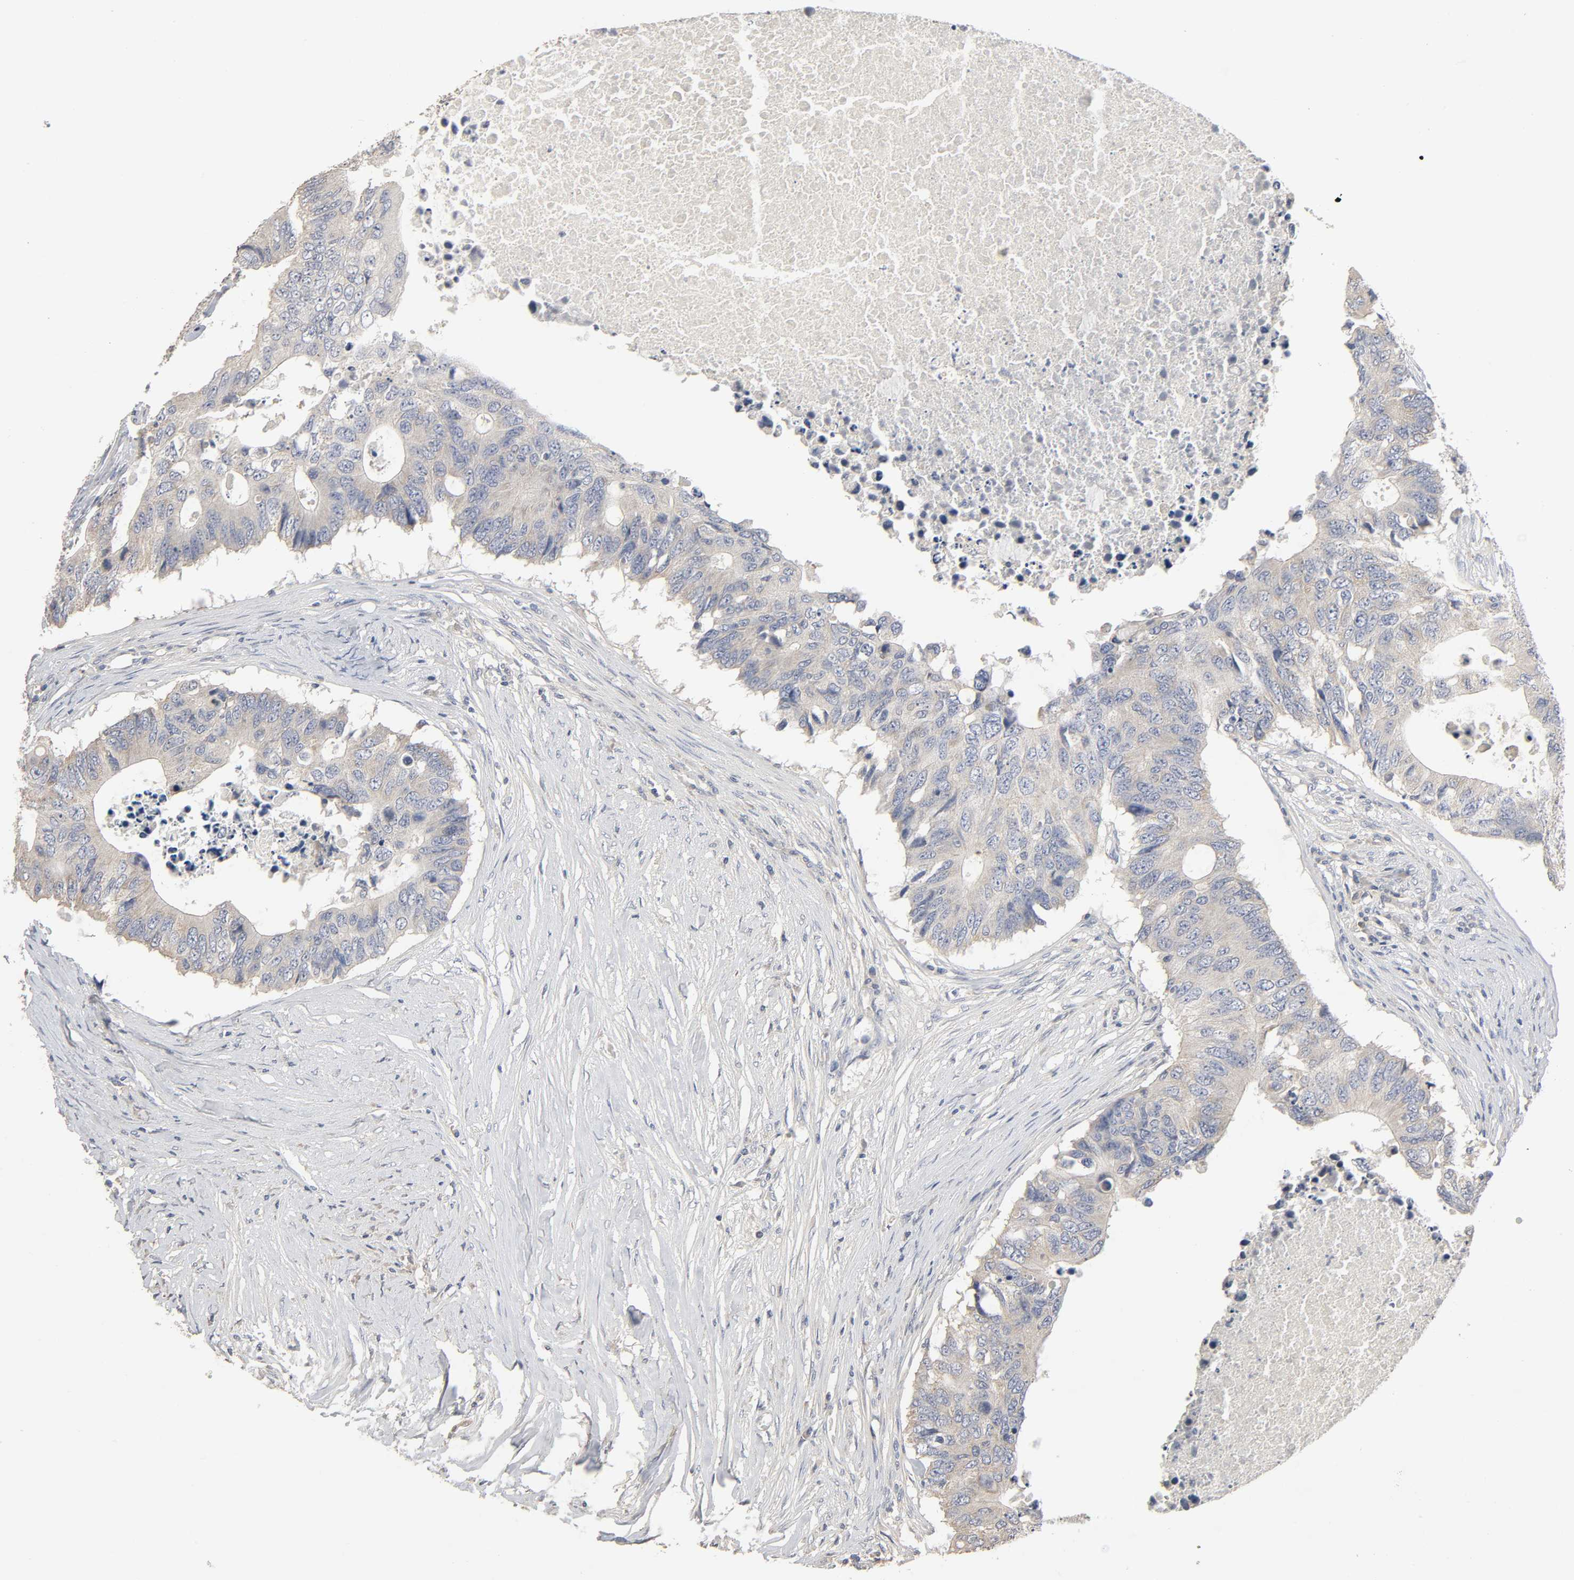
{"staining": {"intensity": "weak", "quantity": "<25%", "location": "cytoplasmic/membranous"}, "tissue": "colorectal cancer", "cell_type": "Tumor cells", "image_type": "cancer", "snomed": [{"axis": "morphology", "description": "Adenocarcinoma, NOS"}, {"axis": "topography", "description": "Colon"}], "caption": "Tumor cells show no significant staining in adenocarcinoma (colorectal).", "gene": "SLC10A2", "patient": {"sex": "male", "age": 71}}